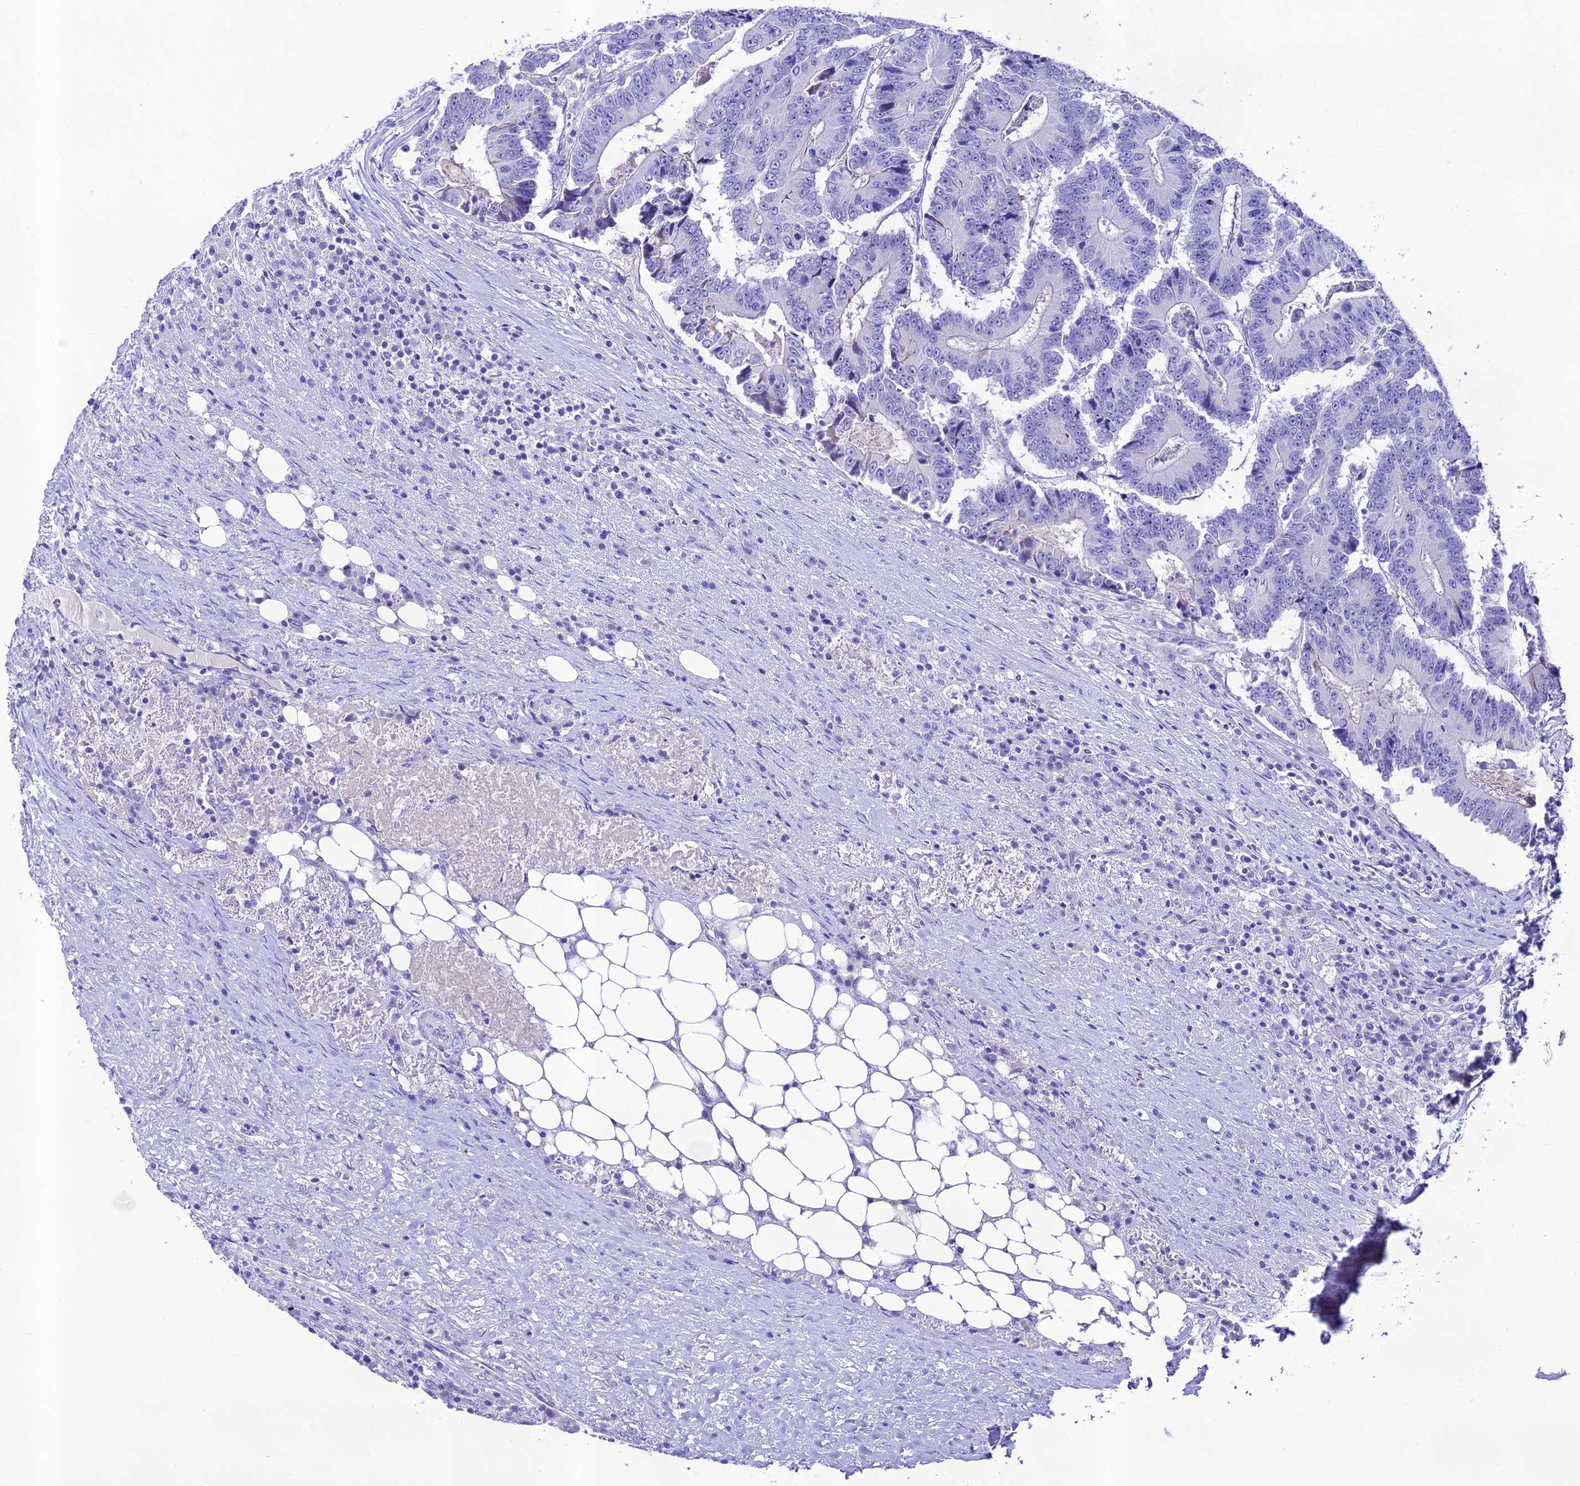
{"staining": {"intensity": "negative", "quantity": "none", "location": "none"}, "tissue": "colorectal cancer", "cell_type": "Tumor cells", "image_type": "cancer", "snomed": [{"axis": "morphology", "description": "Adenocarcinoma, NOS"}, {"axis": "topography", "description": "Colon"}], "caption": "Histopathology image shows no significant protein staining in tumor cells of colorectal cancer (adenocarcinoma).", "gene": "NLRP6", "patient": {"sex": "male", "age": 83}}